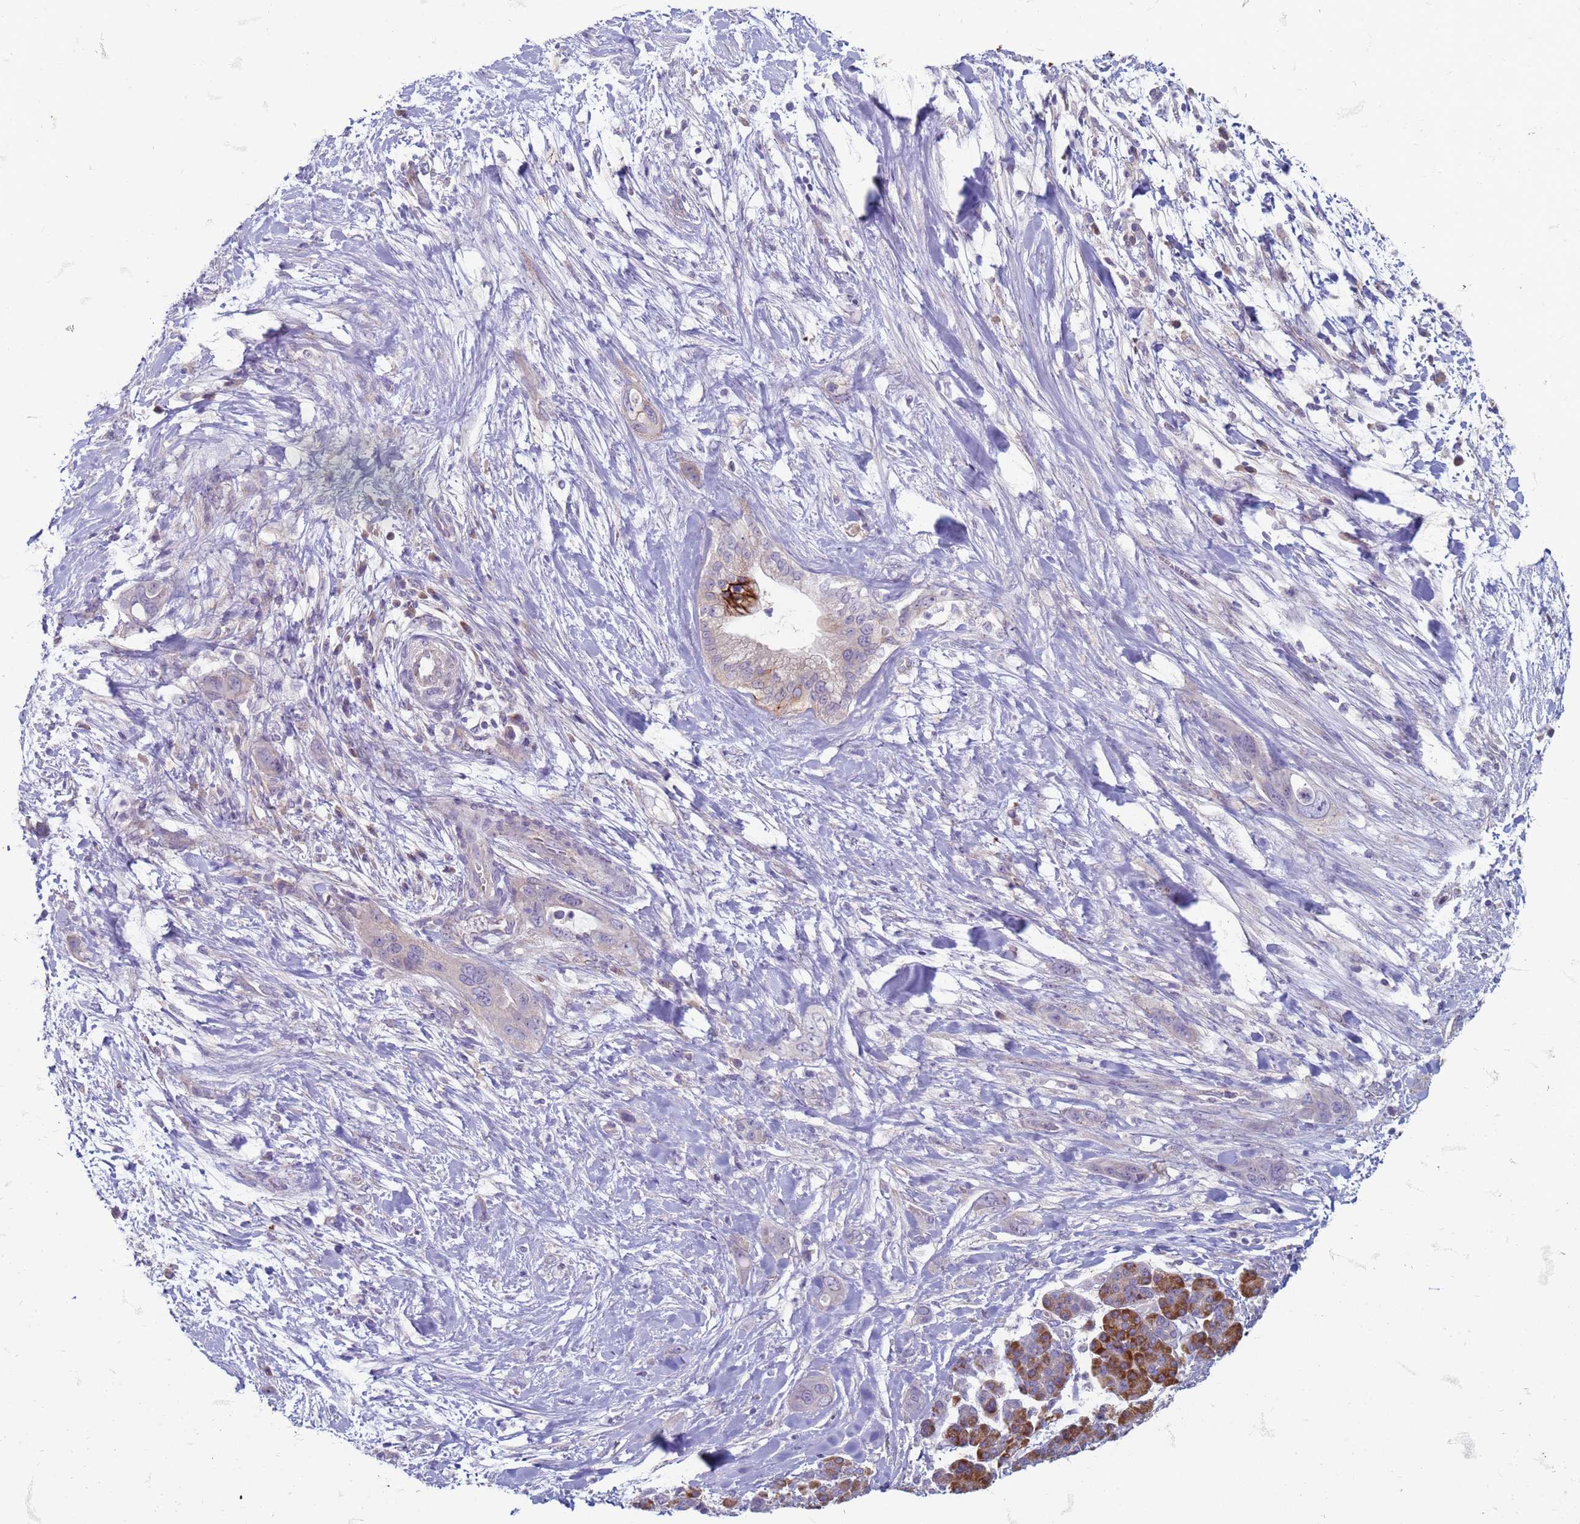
{"staining": {"intensity": "moderate", "quantity": "<25%", "location": "cytoplasmic/membranous"}, "tissue": "pancreatic cancer", "cell_type": "Tumor cells", "image_type": "cancer", "snomed": [{"axis": "morphology", "description": "Adenocarcinoma, NOS"}, {"axis": "topography", "description": "Pancreas"}], "caption": "IHC of human pancreatic cancer displays low levels of moderate cytoplasmic/membranous positivity in approximately <25% of tumor cells. The protein is shown in brown color, while the nuclei are stained blue.", "gene": "SUCO", "patient": {"sex": "male", "age": 59}}